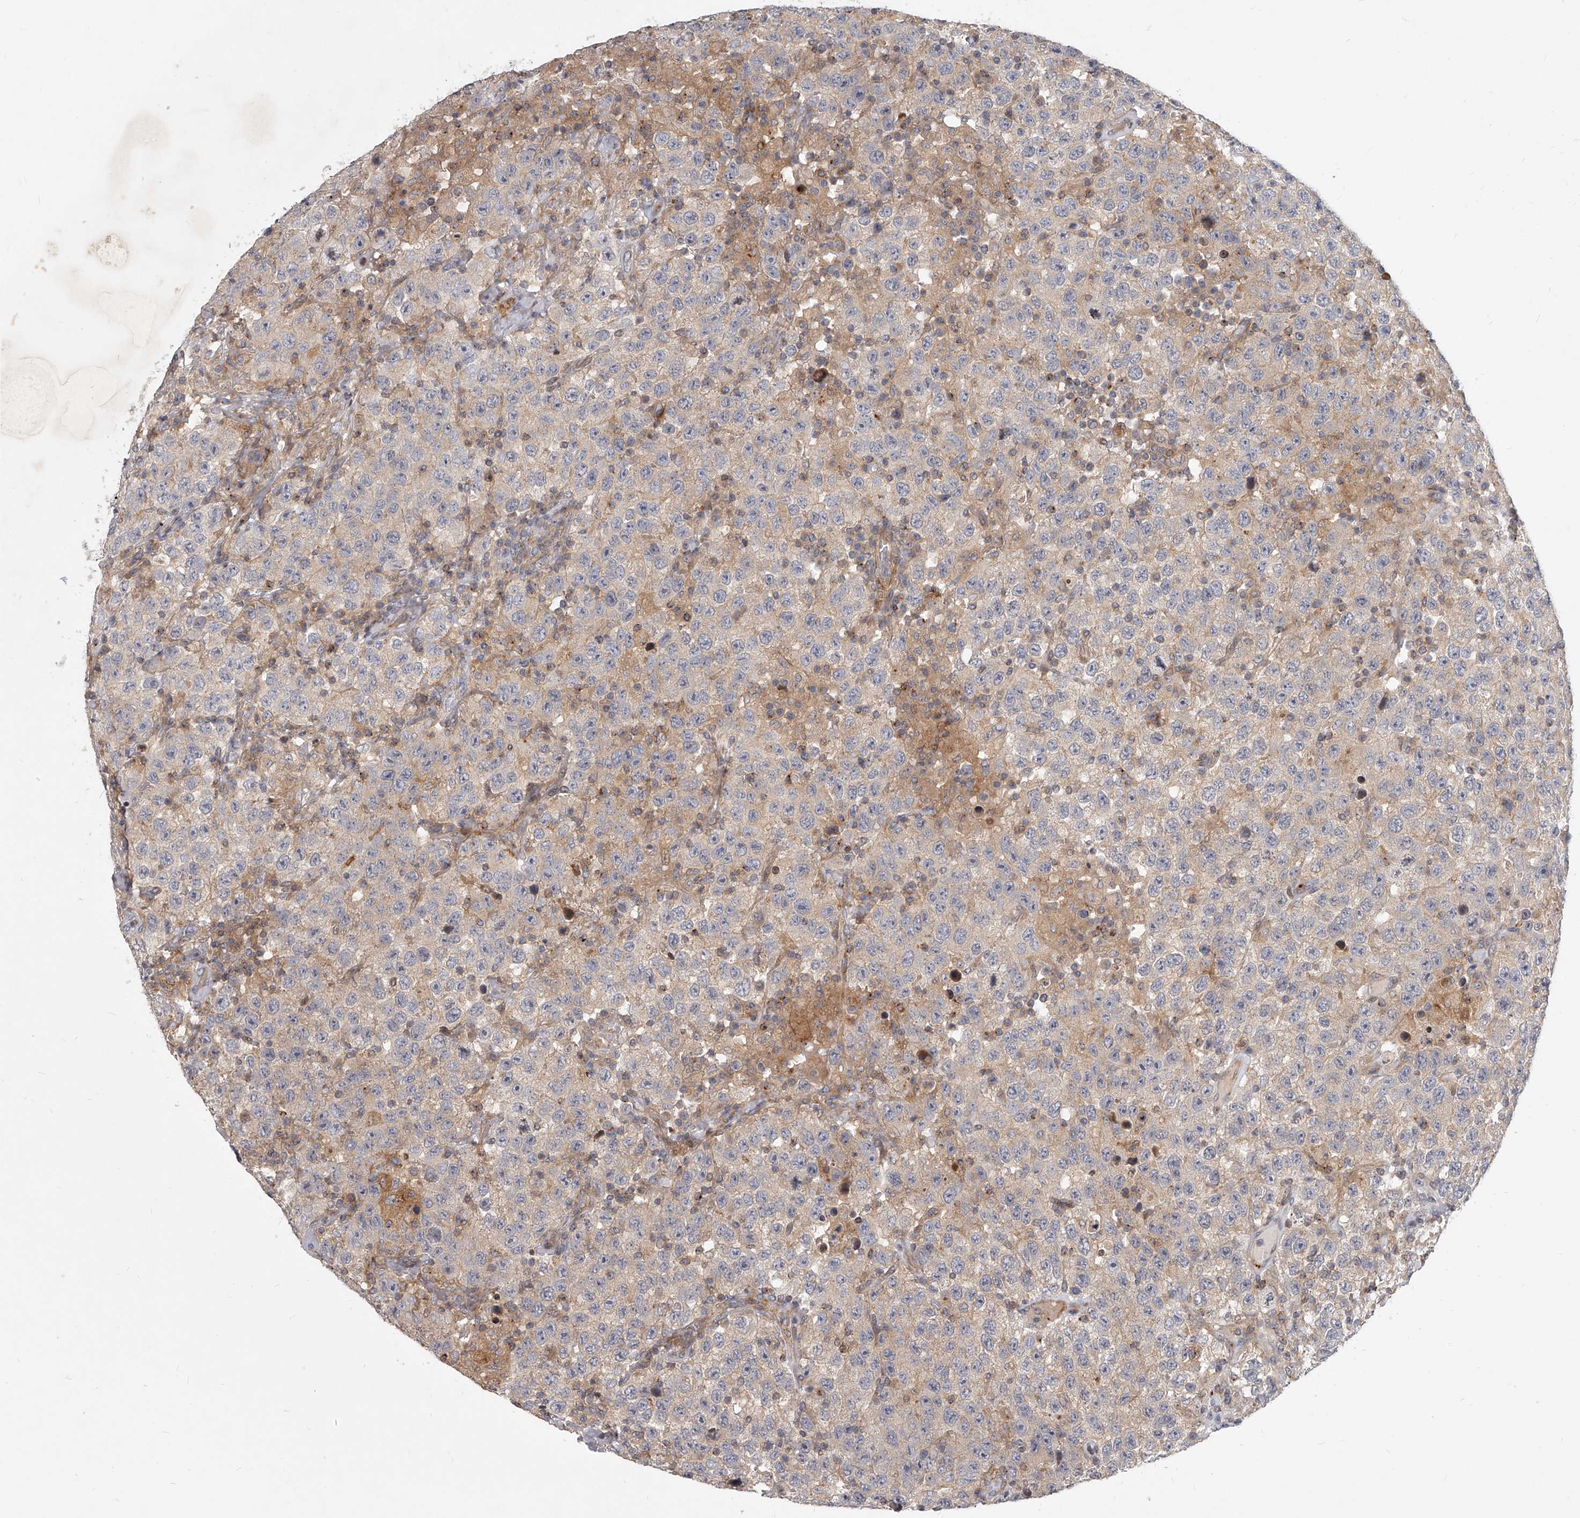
{"staining": {"intensity": "weak", "quantity": "25%-75%", "location": "cytoplasmic/membranous"}, "tissue": "testis cancer", "cell_type": "Tumor cells", "image_type": "cancer", "snomed": [{"axis": "morphology", "description": "Seminoma, NOS"}, {"axis": "topography", "description": "Testis"}], "caption": "Brown immunohistochemical staining in testis cancer reveals weak cytoplasmic/membranous expression in approximately 25%-75% of tumor cells.", "gene": "SLC37A1", "patient": {"sex": "male", "age": 41}}